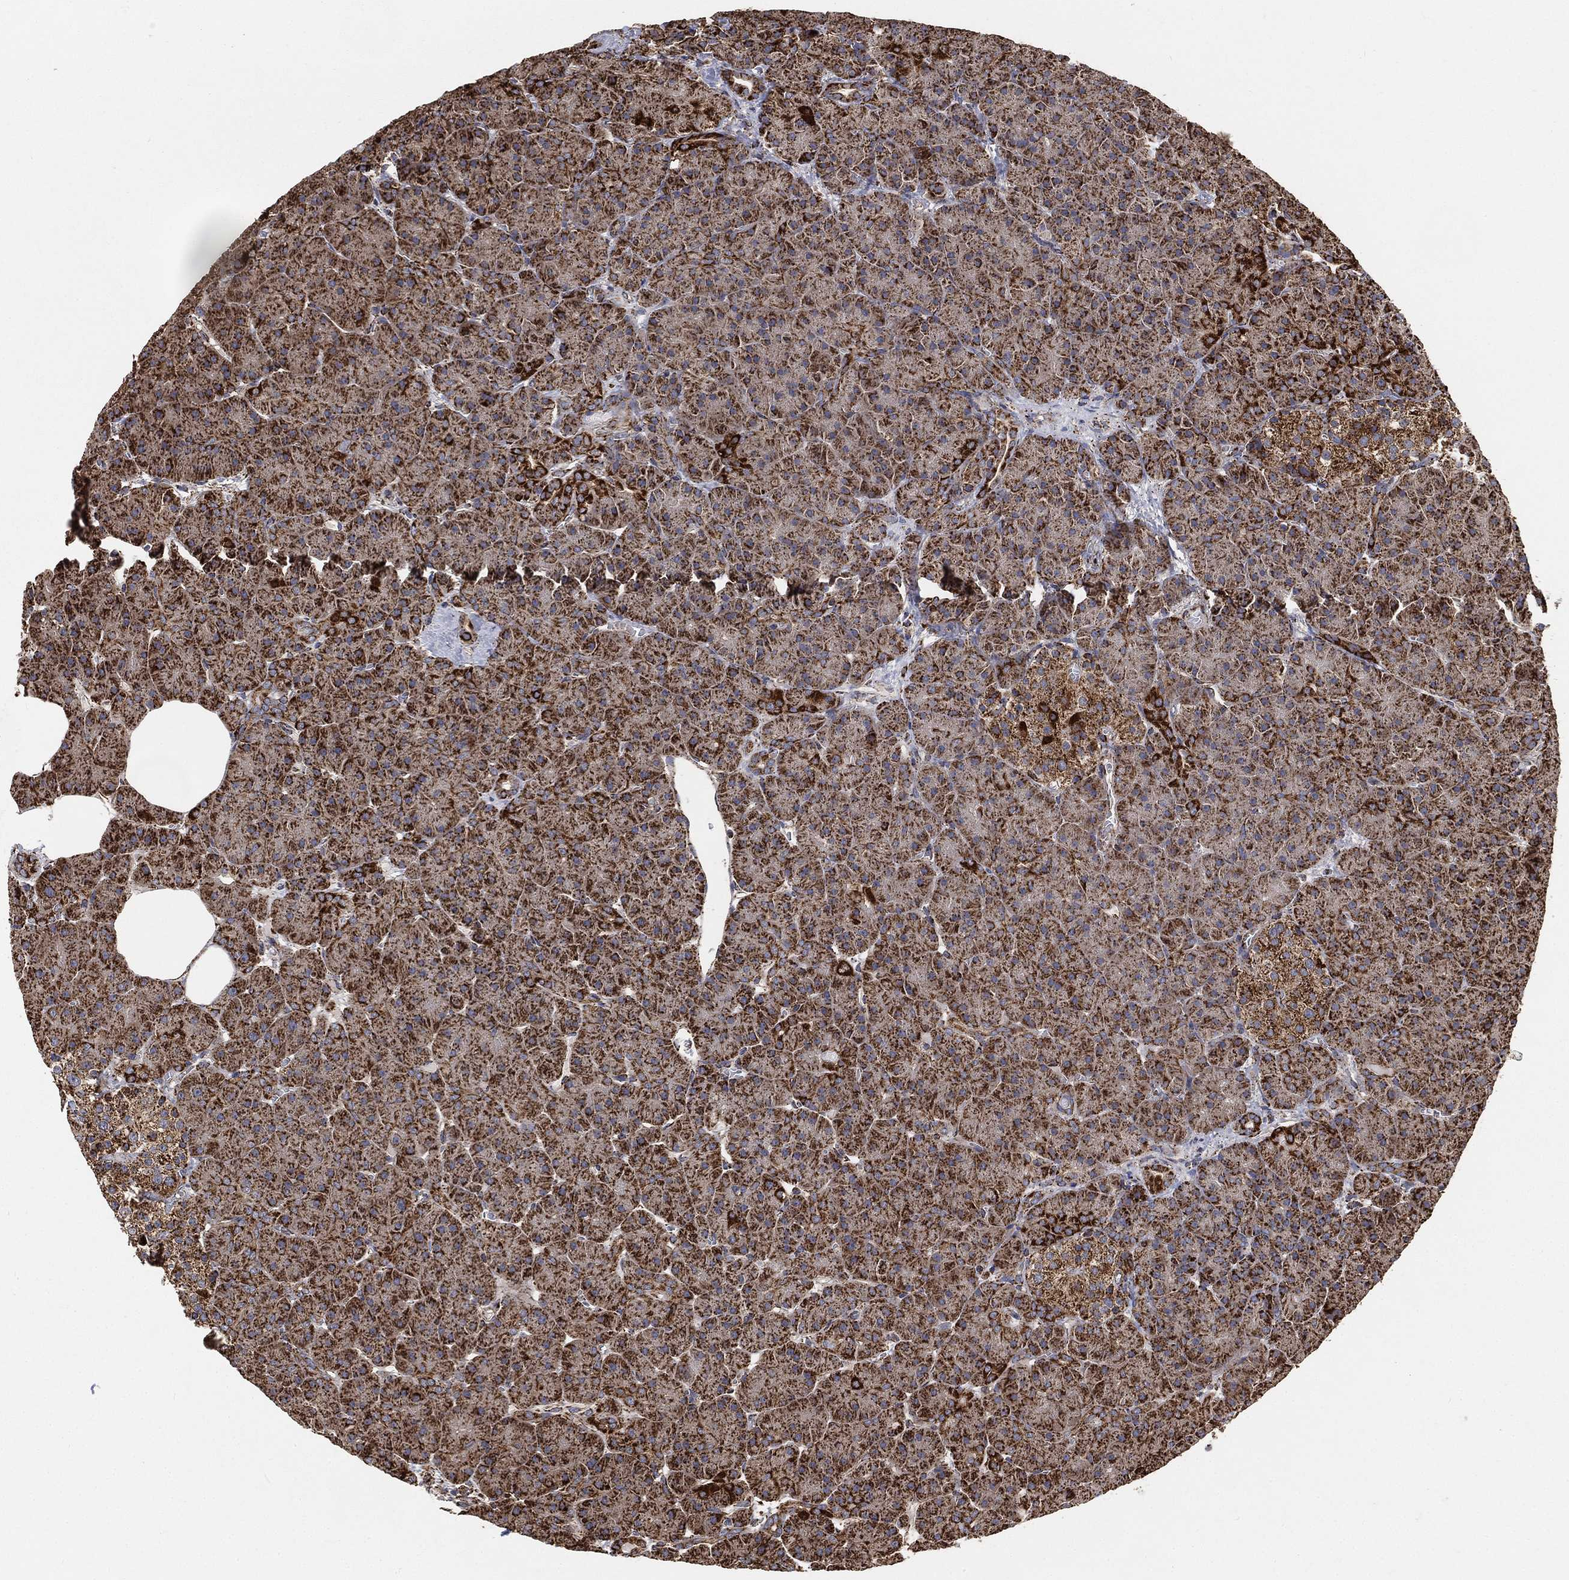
{"staining": {"intensity": "strong", "quantity": ">75%", "location": "cytoplasmic/membranous"}, "tissue": "pancreas", "cell_type": "Exocrine glandular cells", "image_type": "normal", "snomed": [{"axis": "morphology", "description": "Normal tissue, NOS"}, {"axis": "topography", "description": "Pancreas"}], "caption": "Protein staining shows strong cytoplasmic/membranous expression in approximately >75% of exocrine glandular cells in benign pancreas. (DAB IHC, brown staining for protein, blue staining for nuclei).", "gene": "SLC38A7", "patient": {"sex": "male", "age": 61}}